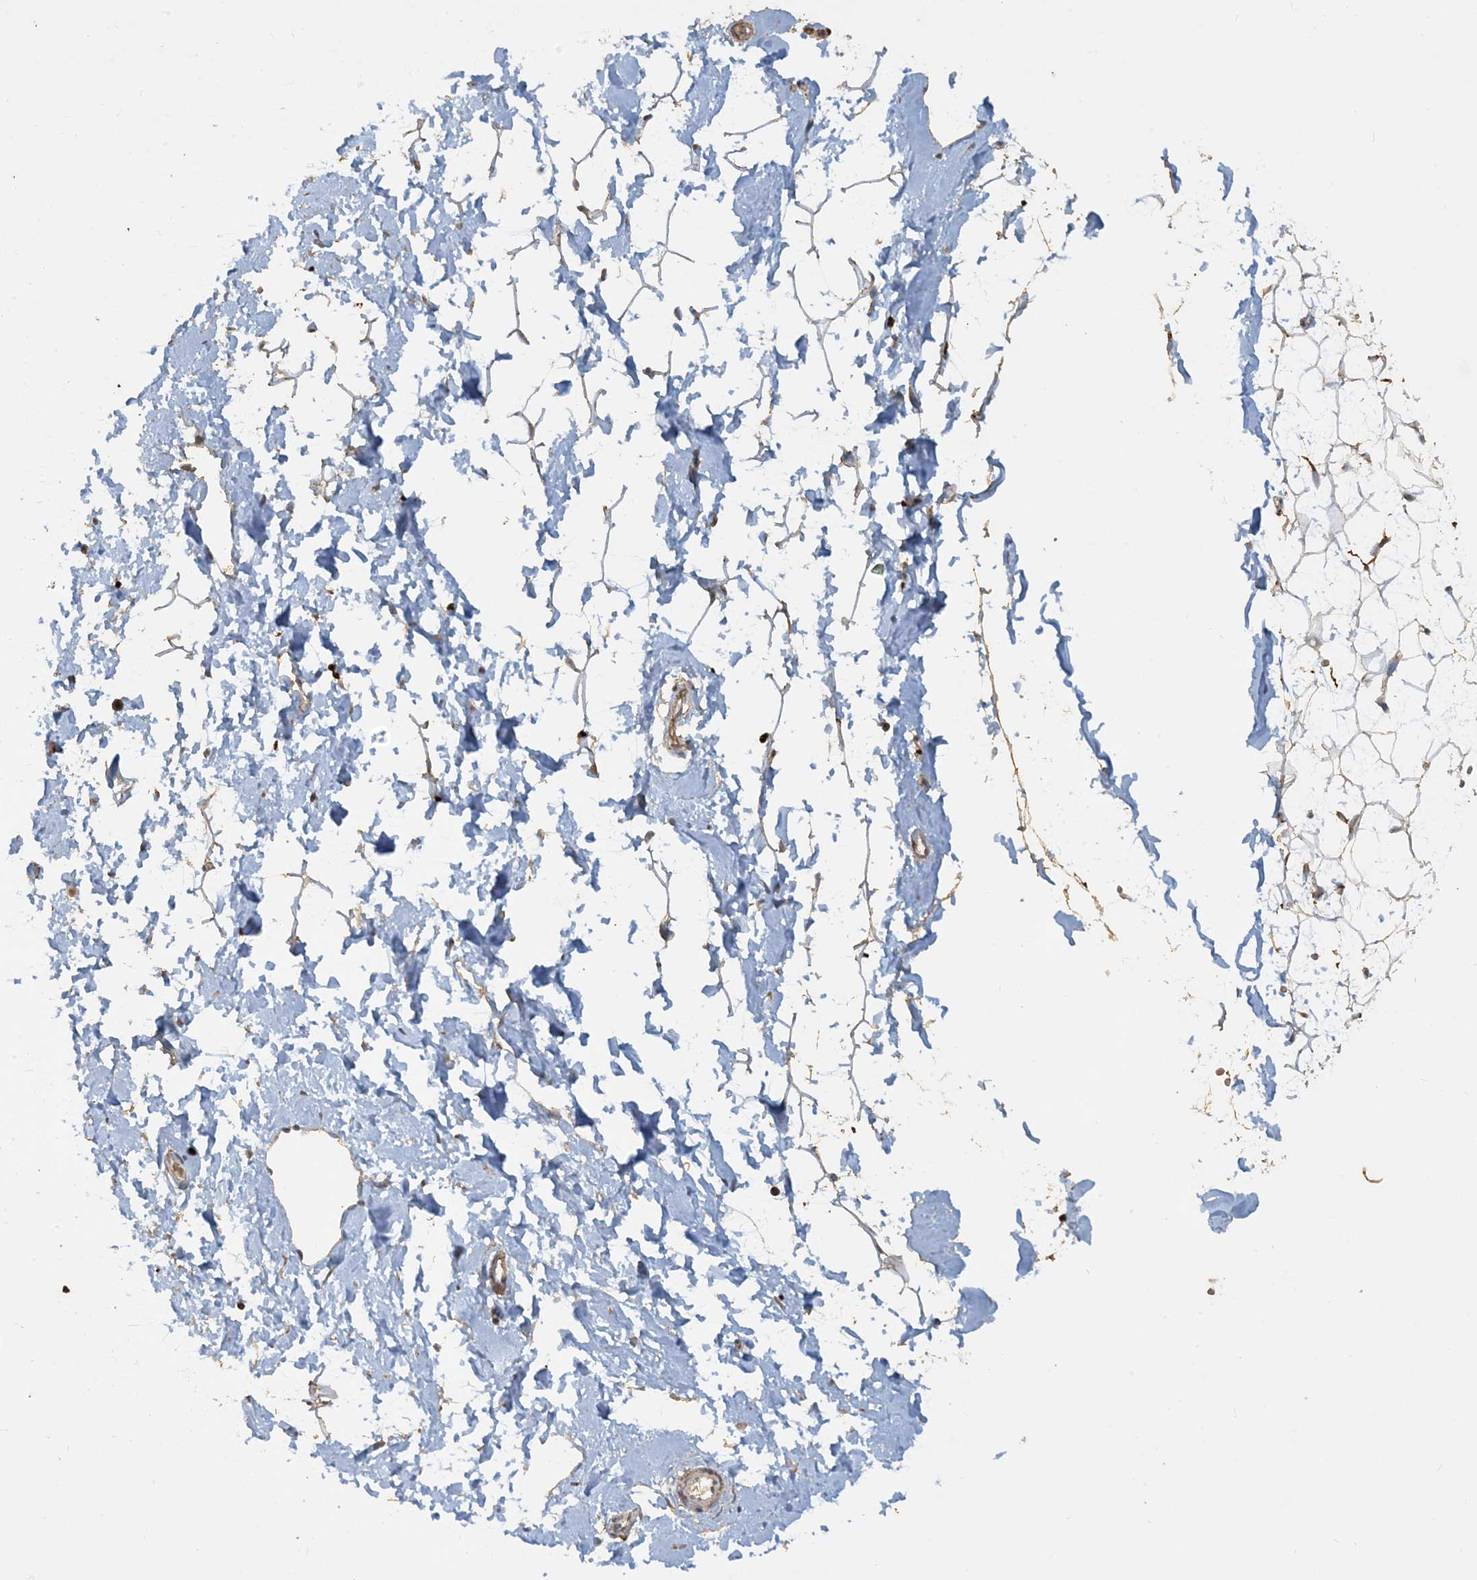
{"staining": {"intensity": "moderate", "quantity": "25%-75%", "location": "cytoplasmic/membranous"}, "tissue": "adipose tissue", "cell_type": "Adipocytes", "image_type": "normal", "snomed": [{"axis": "morphology", "description": "Normal tissue, NOS"}, {"axis": "topography", "description": "Breast"}], "caption": "DAB immunohistochemical staining of unremarkable adipose tissue demonstrates moderate cytoplasmic/membranous protein expression in approximately 25%-75% of adipocytes.", "gene": "SFMBT2", "patient": {"sex": "female", "age": 23}}